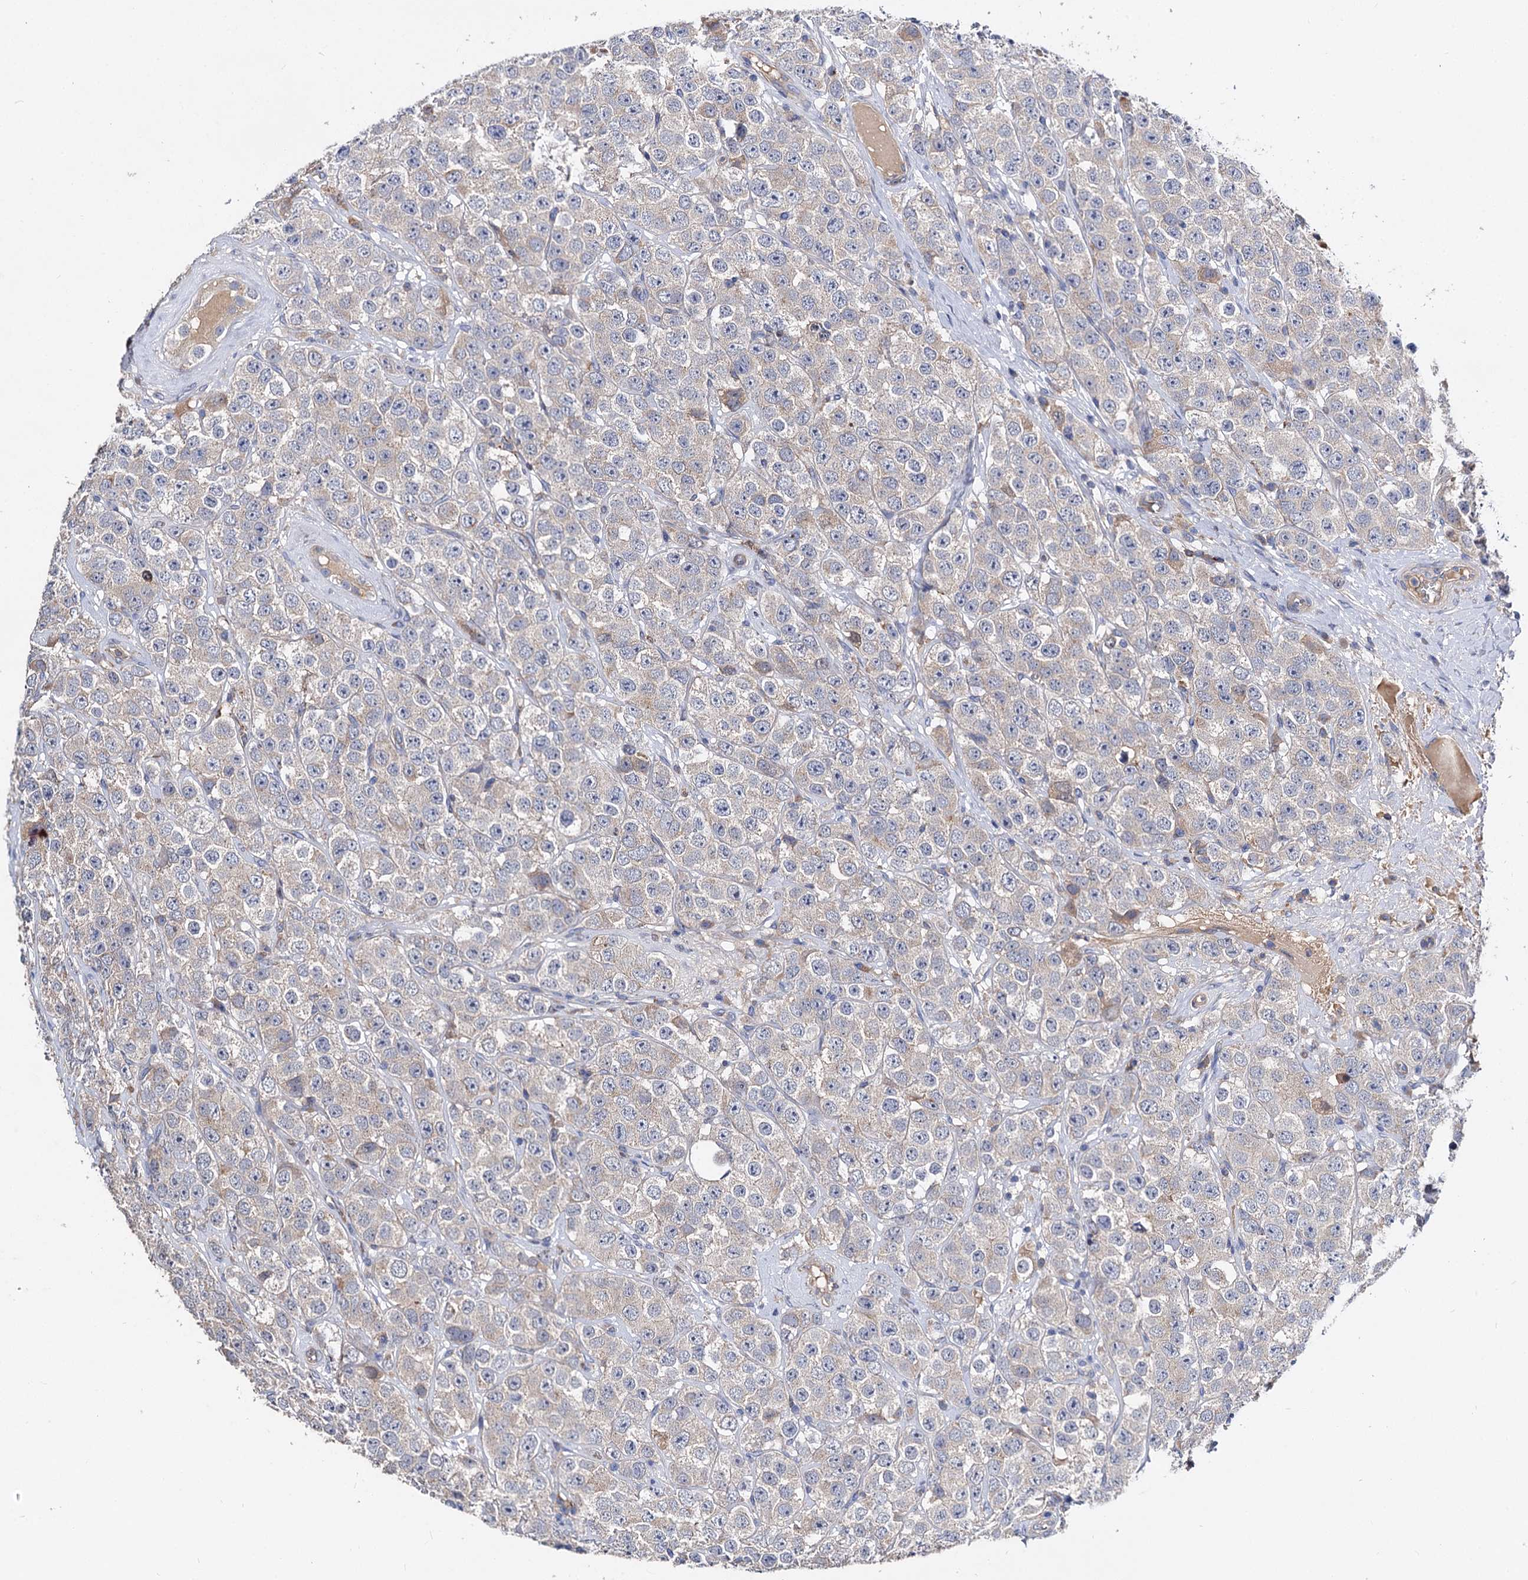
{"staining": {"intensity": "negative", "quantity": "none", "location": "none"}, "tissue": "testis cancer", "cell_type": "Tumor cells", "image_type": "cancer", "snomed": [{"axis": "morphology", "description": "Seminoma, NOS"}, {"axis": "topography", "description": "Testis"}], "caption": "IHC image of neoplastic tissue: human testis cancer stained with DAB (3,3'-diaminobenzidine) reveals no significant protein staining in tumor cells.", "gene": "HVCN1", "patient": {"sex": "male", "age": 28}}